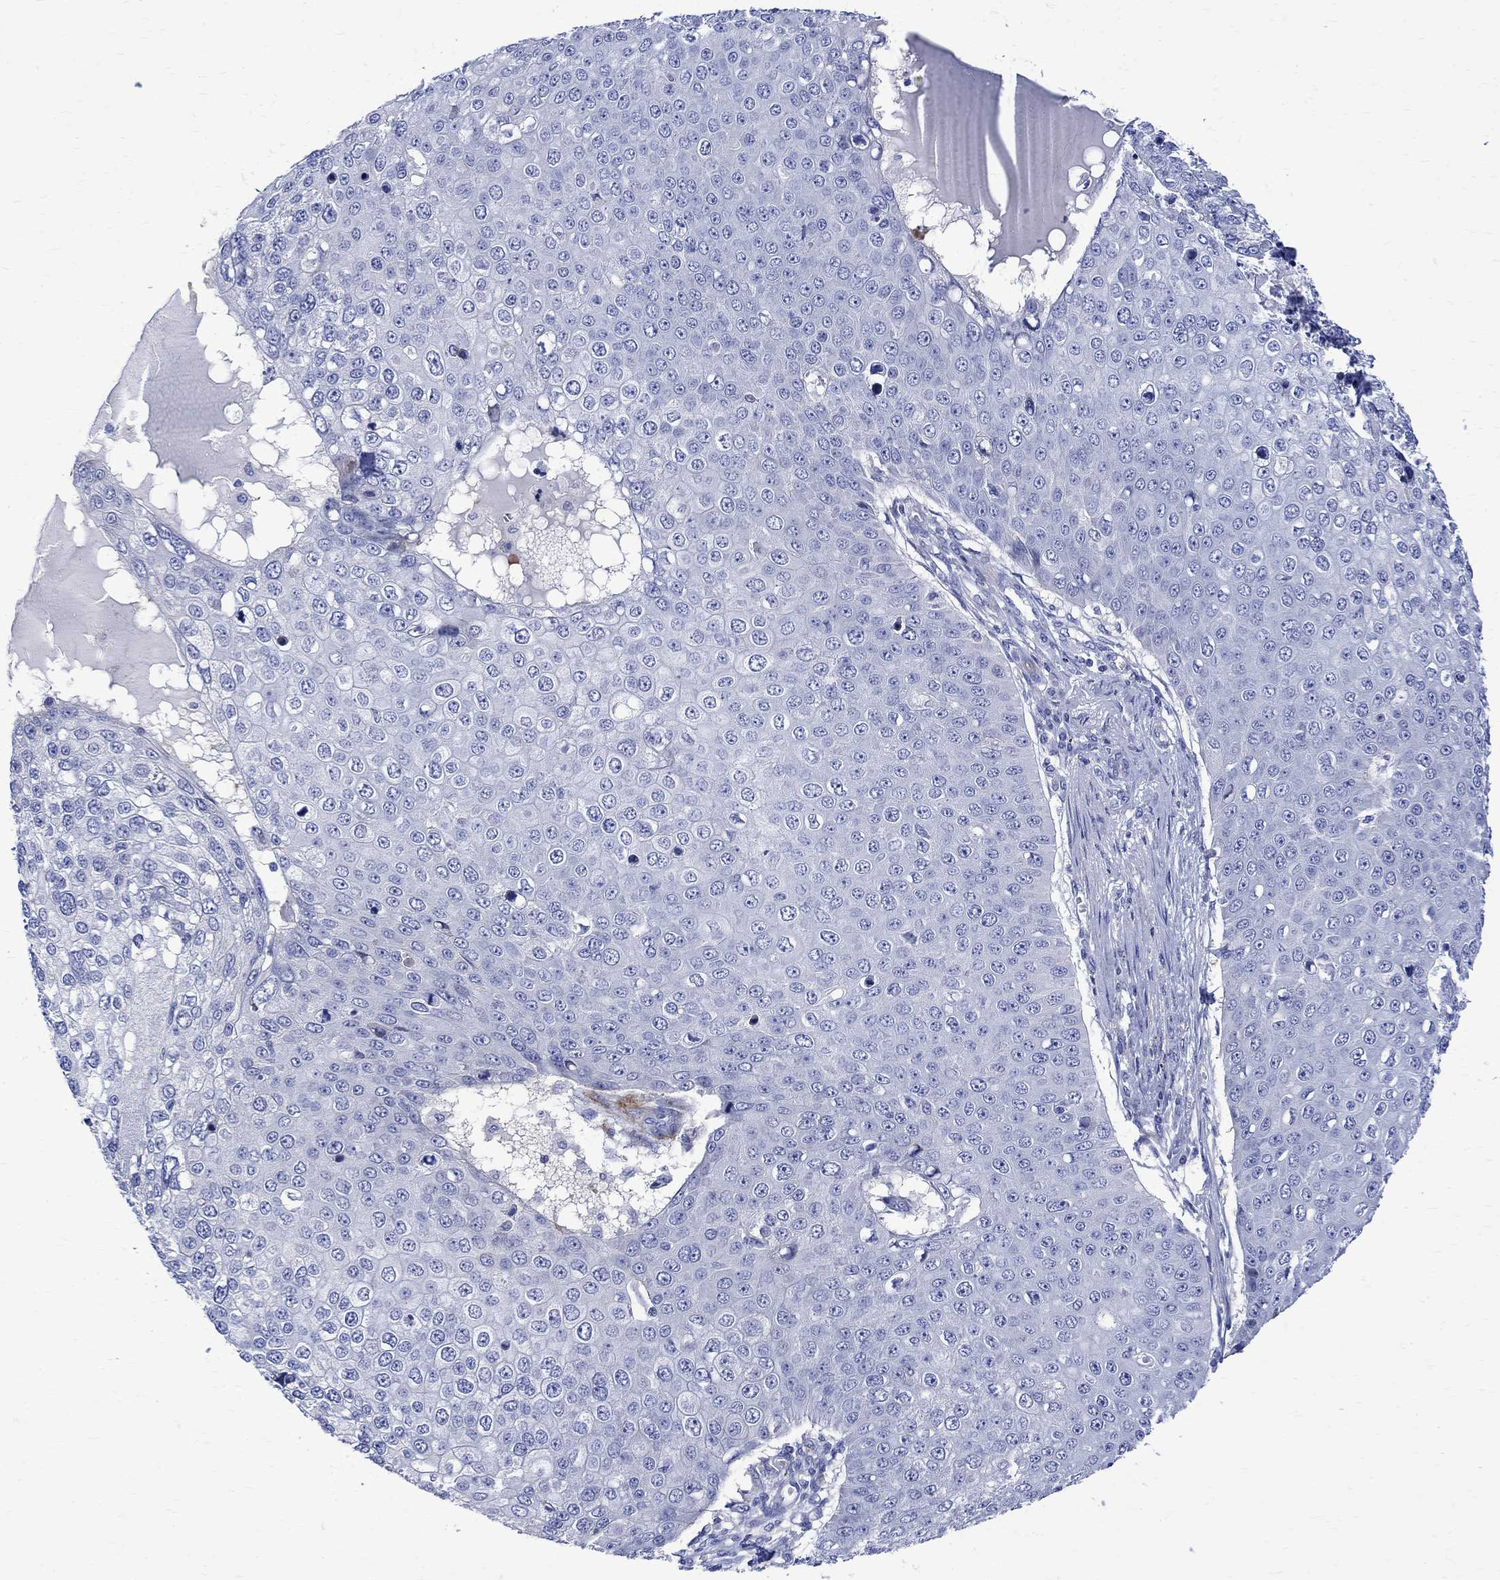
{"staining": {"intensity": "negative", "quantity": "none", "location": "none"}, "tissue": "skin cancer", "cell_type": "Tumor cells", "image_type": "cancer", "snomed": [{"axis": "morphology", "description": "Squamous cell carcinoma, NOS"}, {"axis": "topography", "description": "Skin"}], "caption": "A histopathology image of skin cancer (squamous cell carcinoma) stained for a protein exhibits no brown staining in tumor cells.", "gene": "PARVB", "patient": {"sex": "male", "age": 71}}